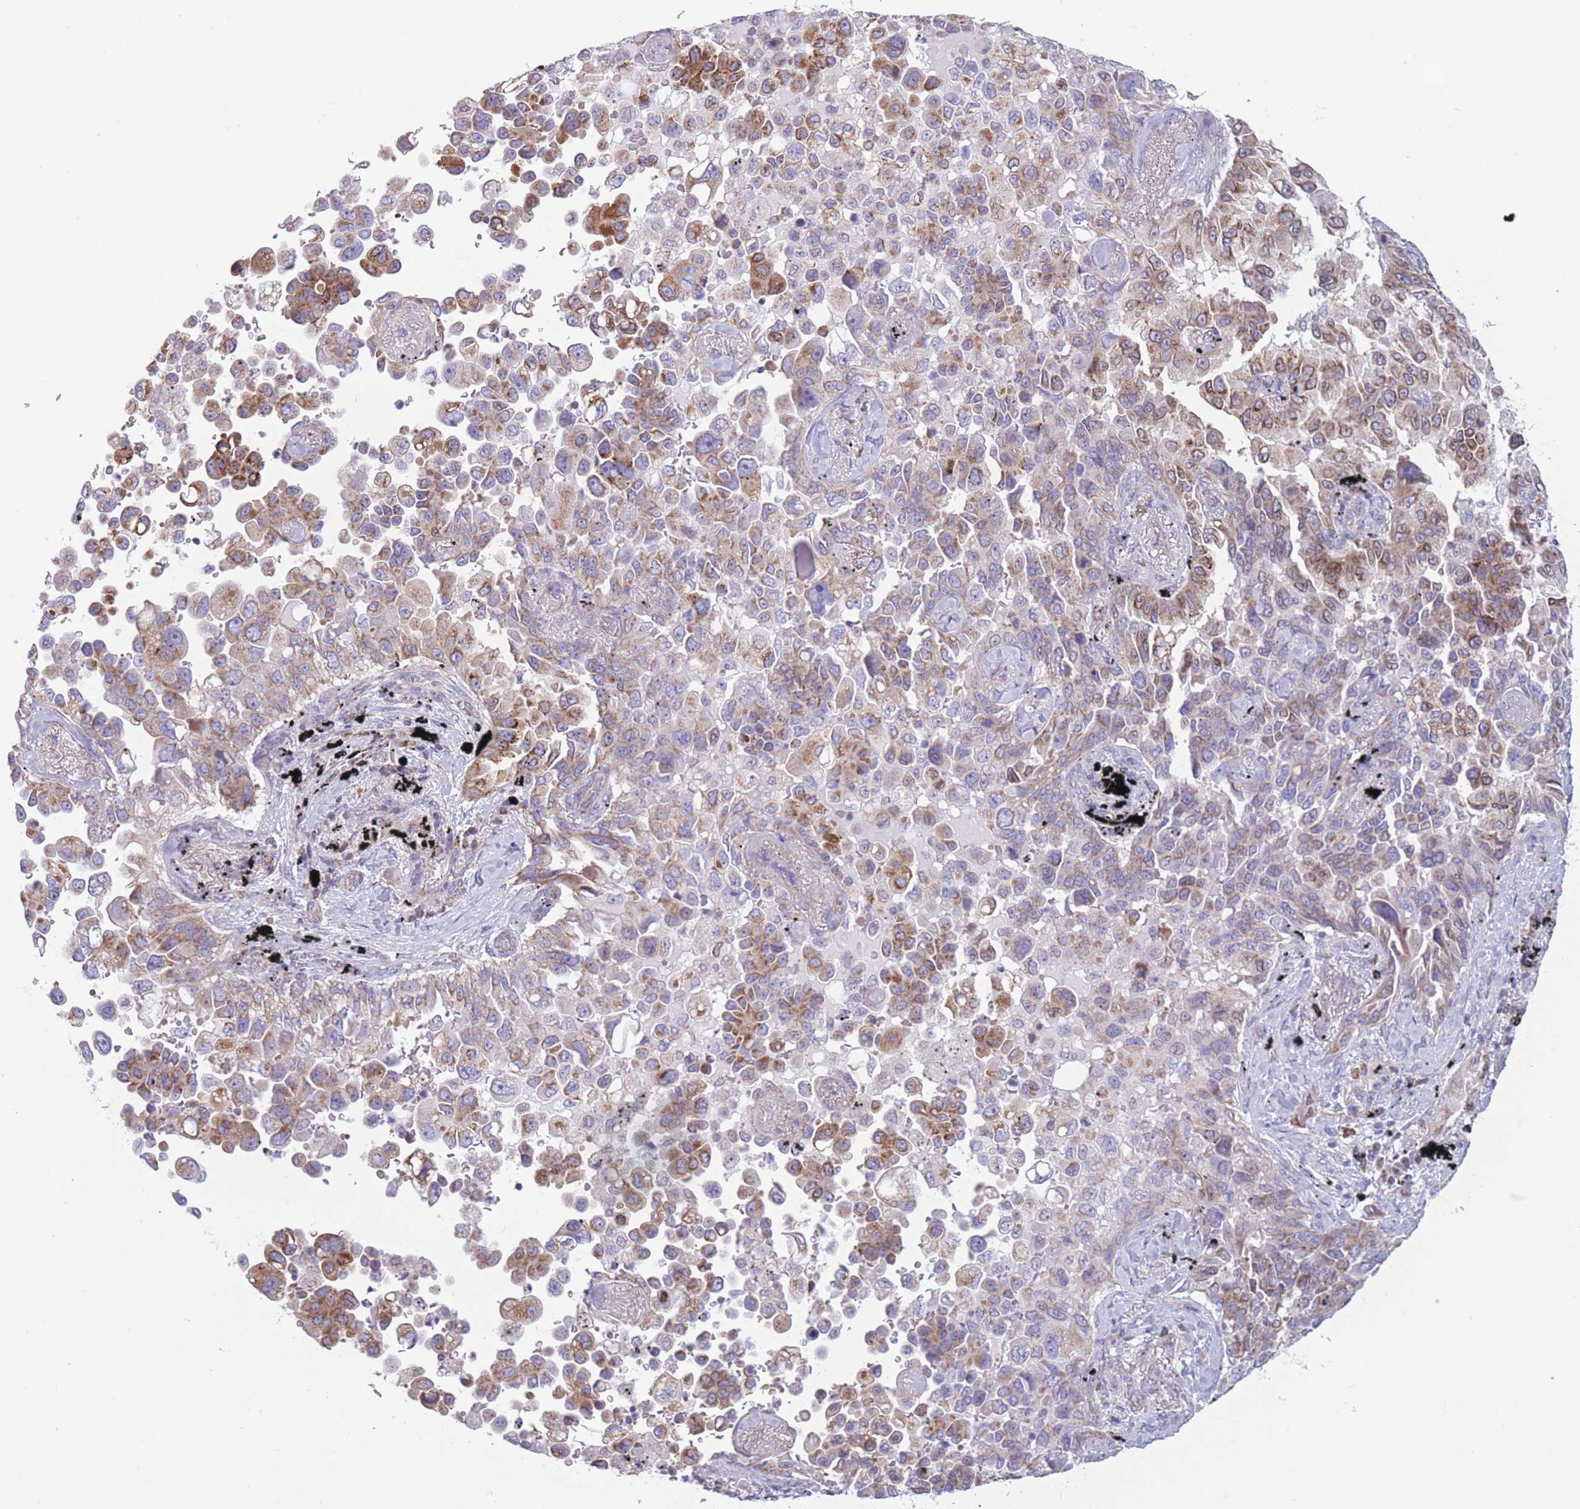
{"staining": {"intensity": "moderate", "quantity": "25%-75%", "location": "cytoplasmic/membranous"}, "tissue": "lung cancer", "cell_type": "Tumor cells", "image_type": "cancer", "snomed": [{"axis": "morphology", "description": "Adenocarcinoma, NOS"}, {"axis": "topography", "description": "Lung"}], "caption": "An immunohistochemistry (IHC) image of tumor tissue is shown. Protein staining in brown labels moderate cytoplasmic/membranous positivity in lung cancer within tumor cells.", "gene": "PDHA1", "patient": {"sex": "female", "age": 67}}